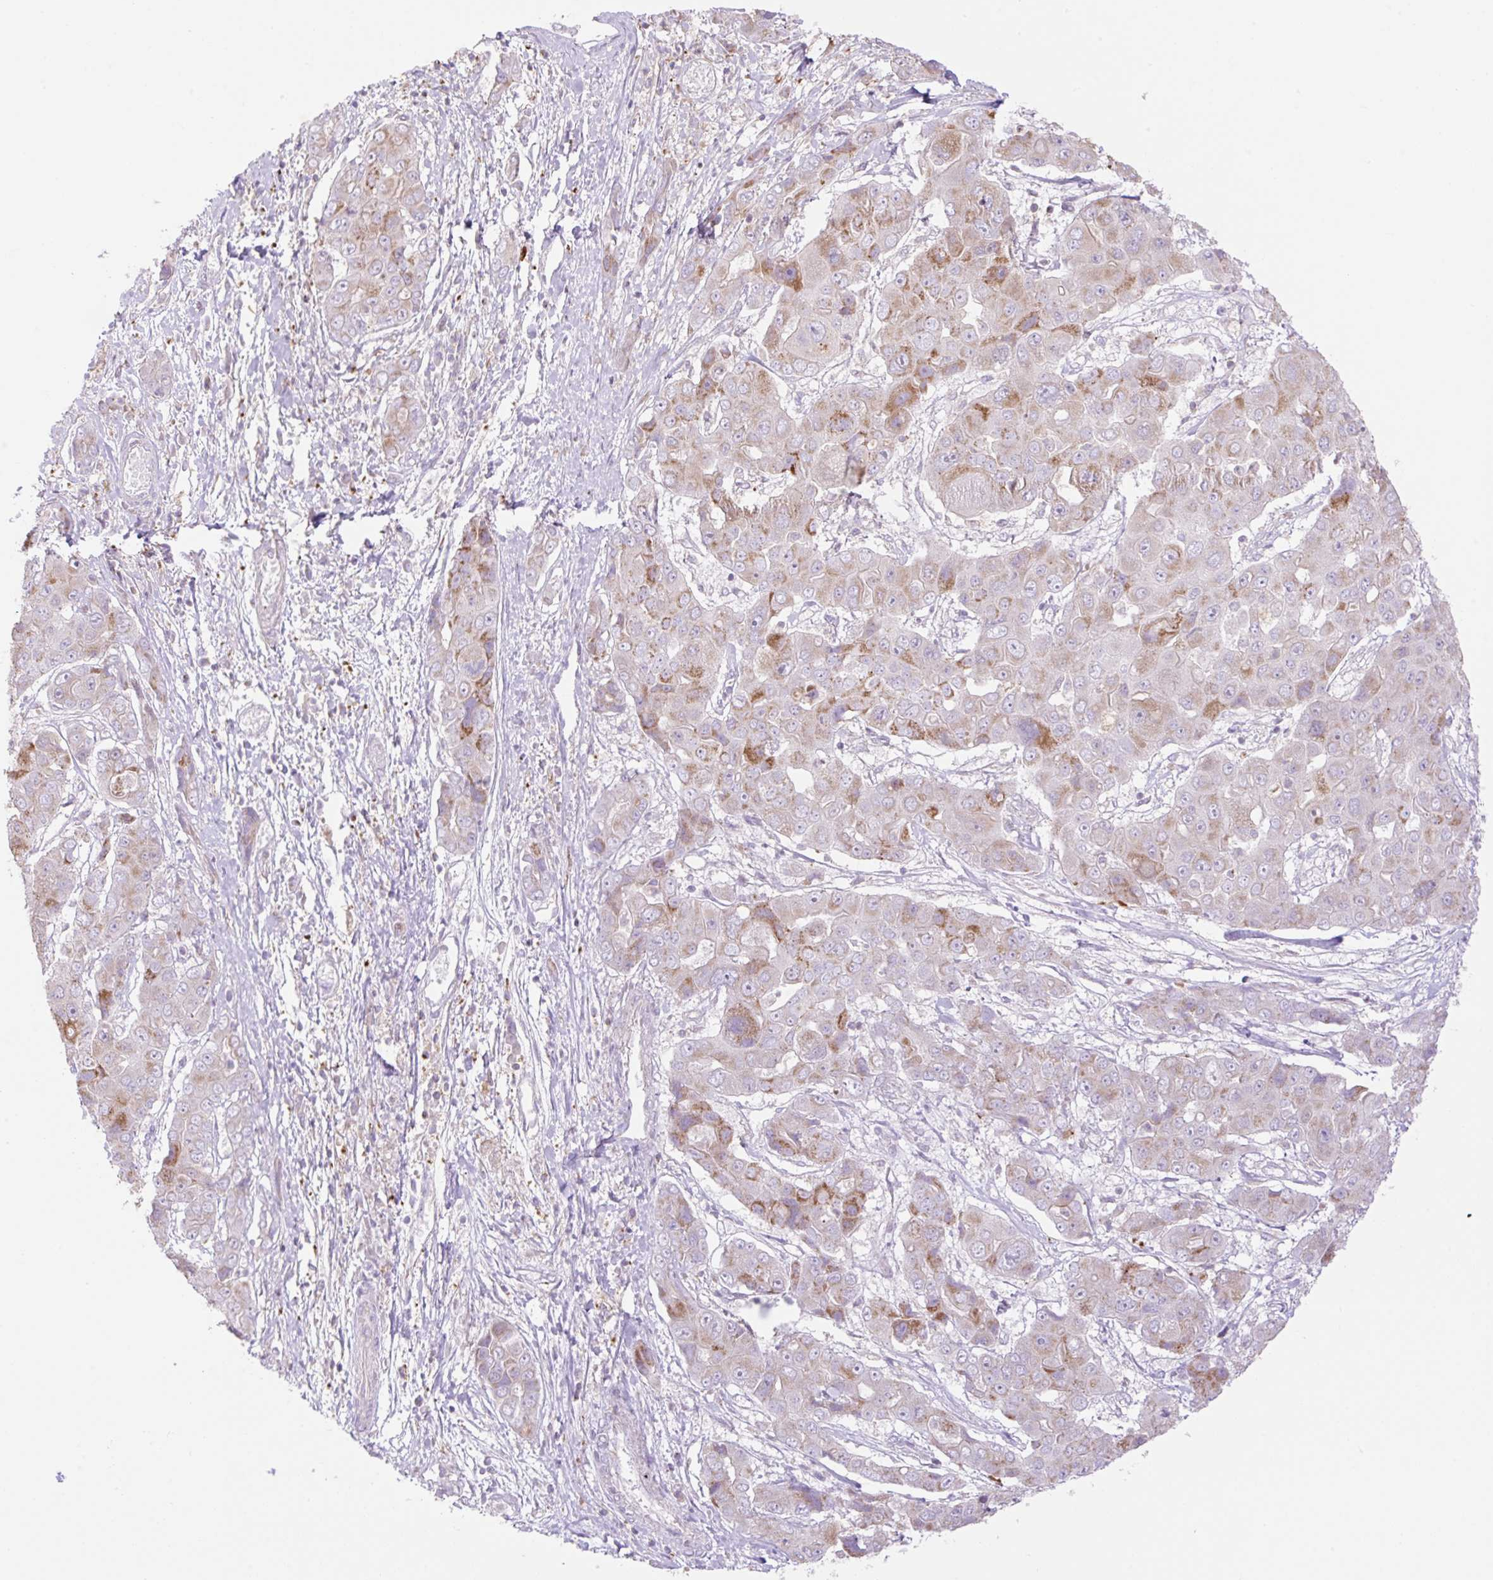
{"staining": {"intensity": "moderate", "quantity": "<25%", "location": "cytoplasmic/membranous"}, "tissue": "liver cancer", "cell_type": "Tumor cells", "image_type": "cancer", "snomed": [{"axis": "morphology", "description": "Cholangiocarcinoma"}, {"axis": "topography", "description": "Liver"}], "caption": "This histopathology image exhibits immunohistochemistry (IHC) staining of liver cancer (cholangiocarcinoma), with low moderate cytoplasmic/membranous staining in approximately <25% of tumor cells.", "gene": "VPS25", "patient": {"sex": "male", "age": 67}}